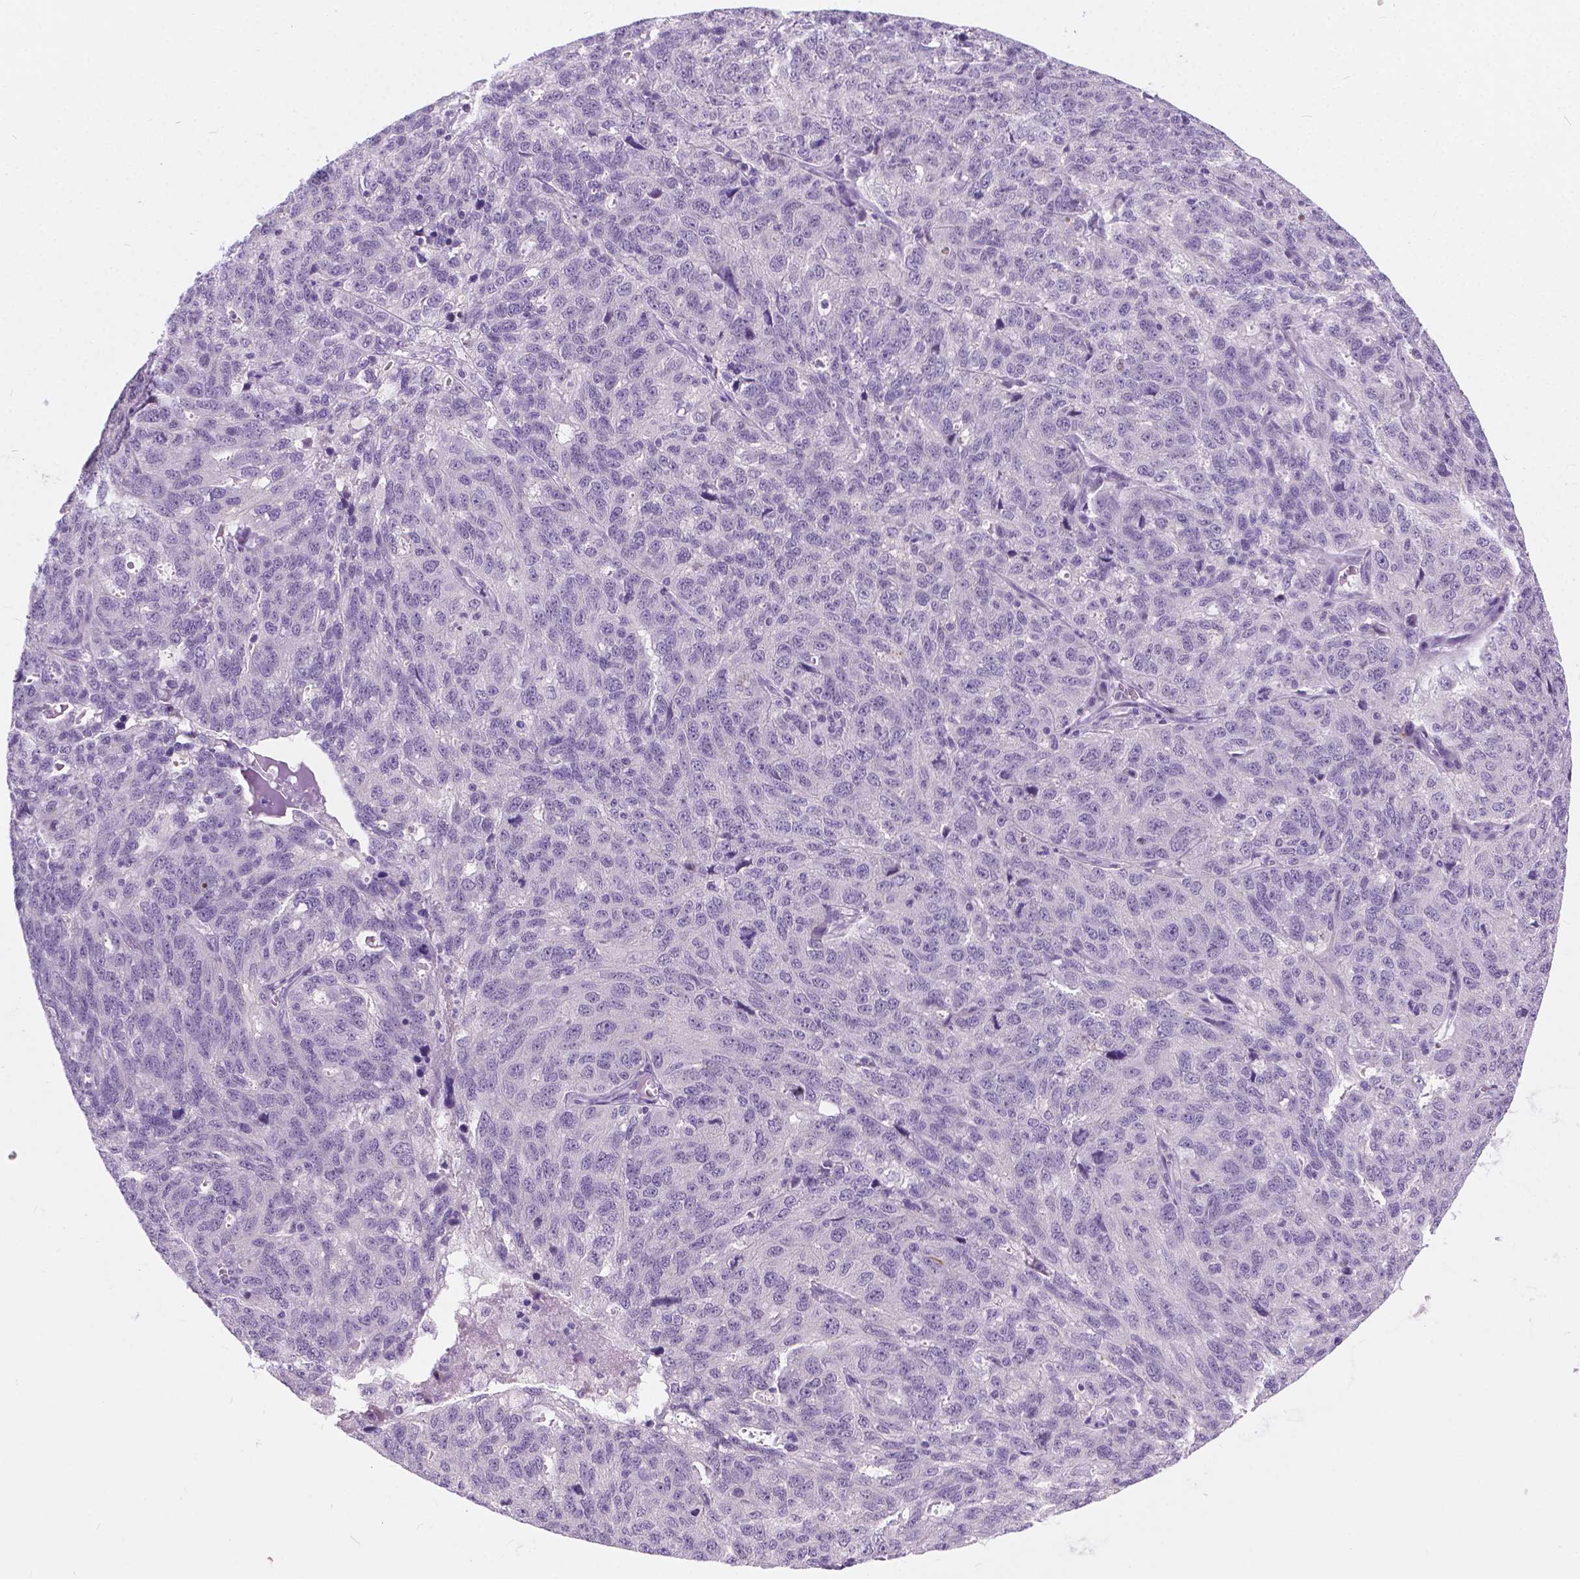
{"staining": {"intensity": "negative", "quantity": "none", "location": "none"}, "tissue": "ovarian cancer", "cell_type": "Tumor cells", "image_type": "cancer", "snomed": [{"axis": "morphology", "description": "Cystadenocarcinoma, serous, NOS"}, {"axis": "topography", "description": "Ovary"}], "caption": "Tumor cells are negative for brown protein staining in ovarian cancer.", "gene": "ARMS2", "patient": {"sex": "female", "age": 71}}